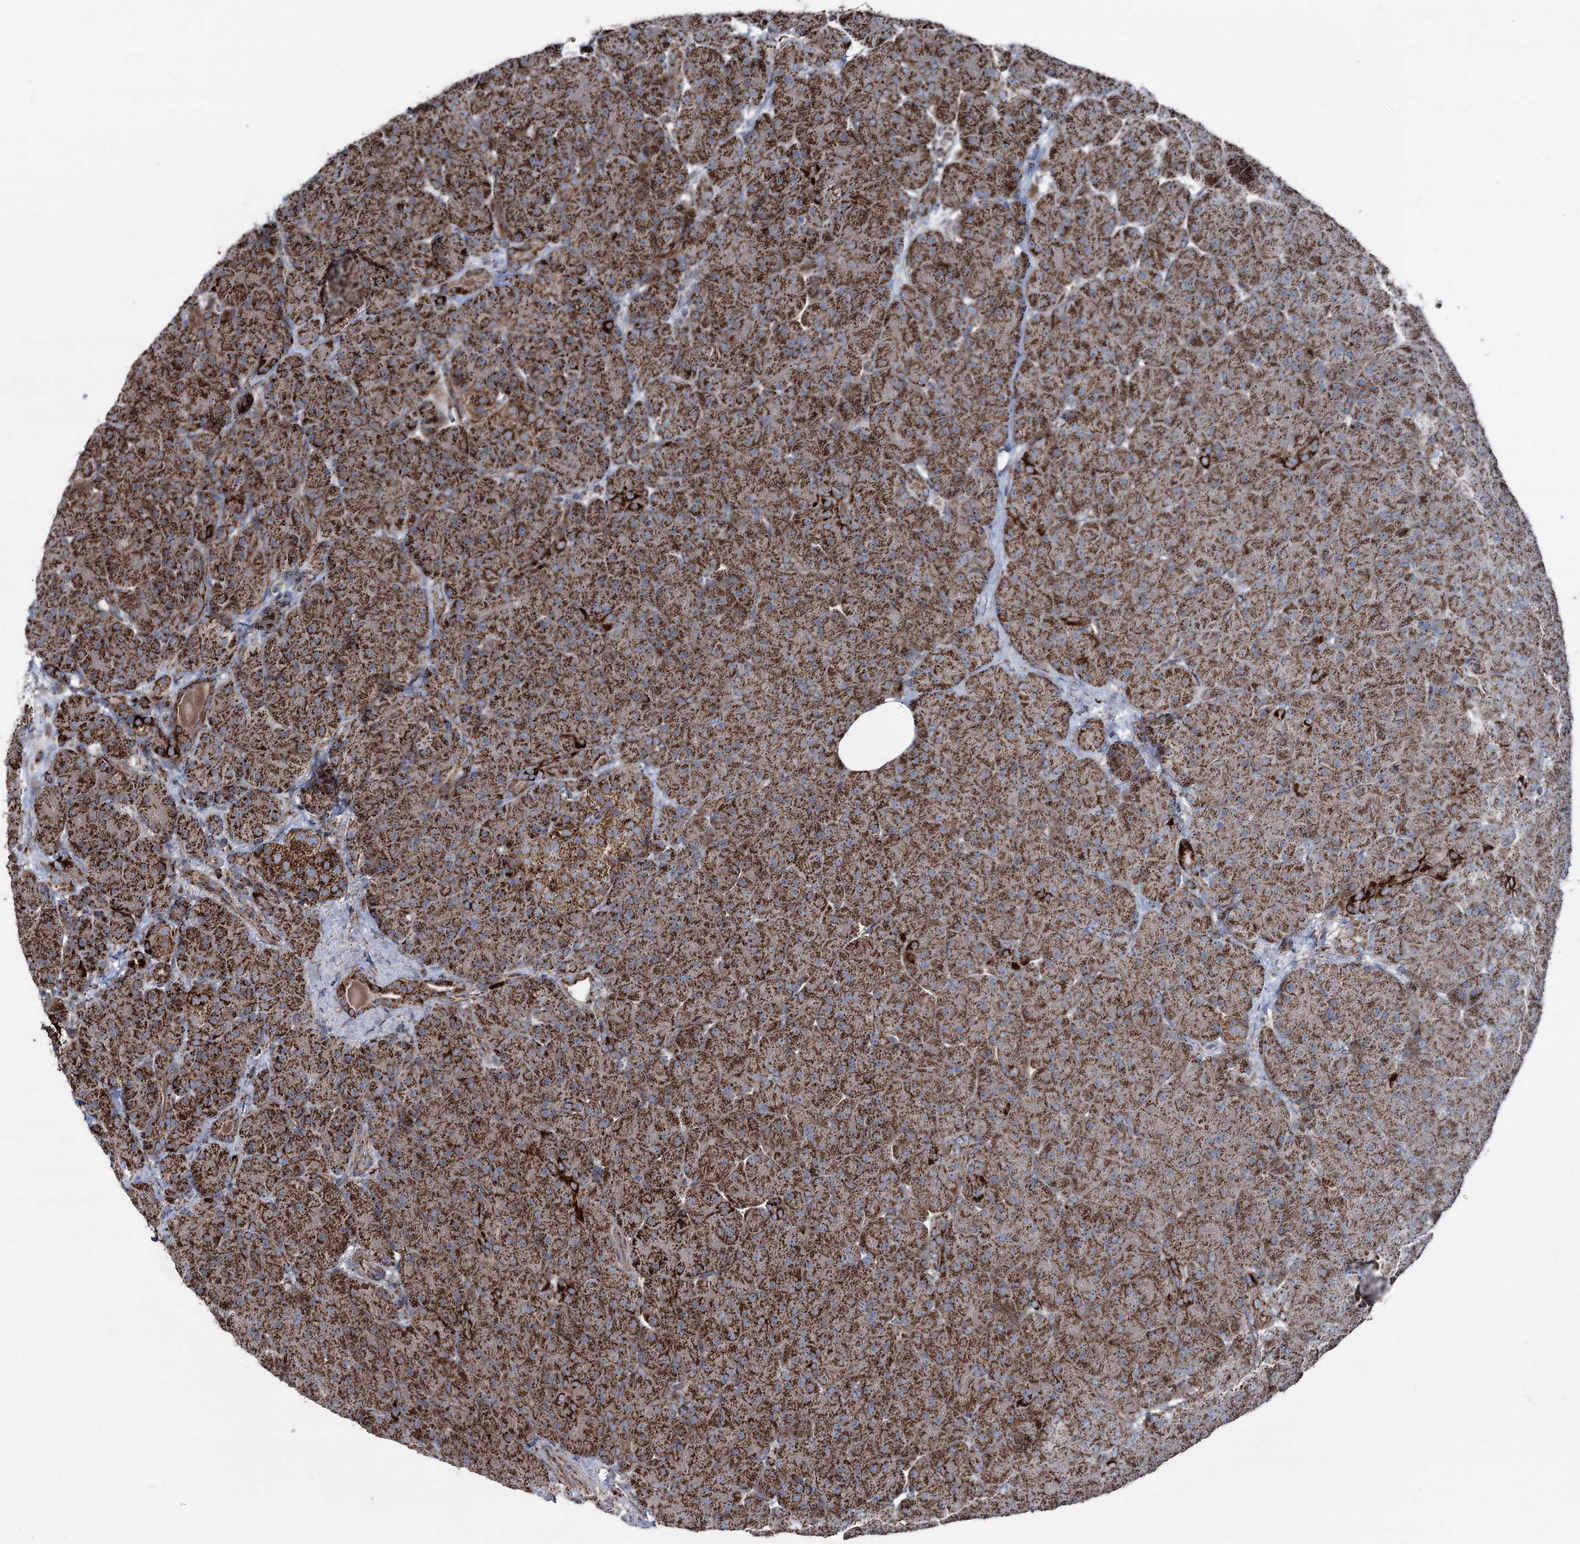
{"staining": {"intensity": "strong", "quantity": ">75%", "location": "cytoplasmic/membranous"}, "tissue": "pancreas", "cell_type": "Exocrine glandular cells", "image_type": "normal", "snomed": [{"axis": "morphology", "description": "Normal tissue, NOS"}, {"axis": "topography", "description": "Pancreas"}], "caption": "IHC photomicrograph of normal pancreas stained for a protein (brown), which displays high levels of strong cytoplasmic/membranous staining in about >75% of exocrine glandular cells.", "gene": "UCN3", "patient": {"sex": "male", "age": 66}}